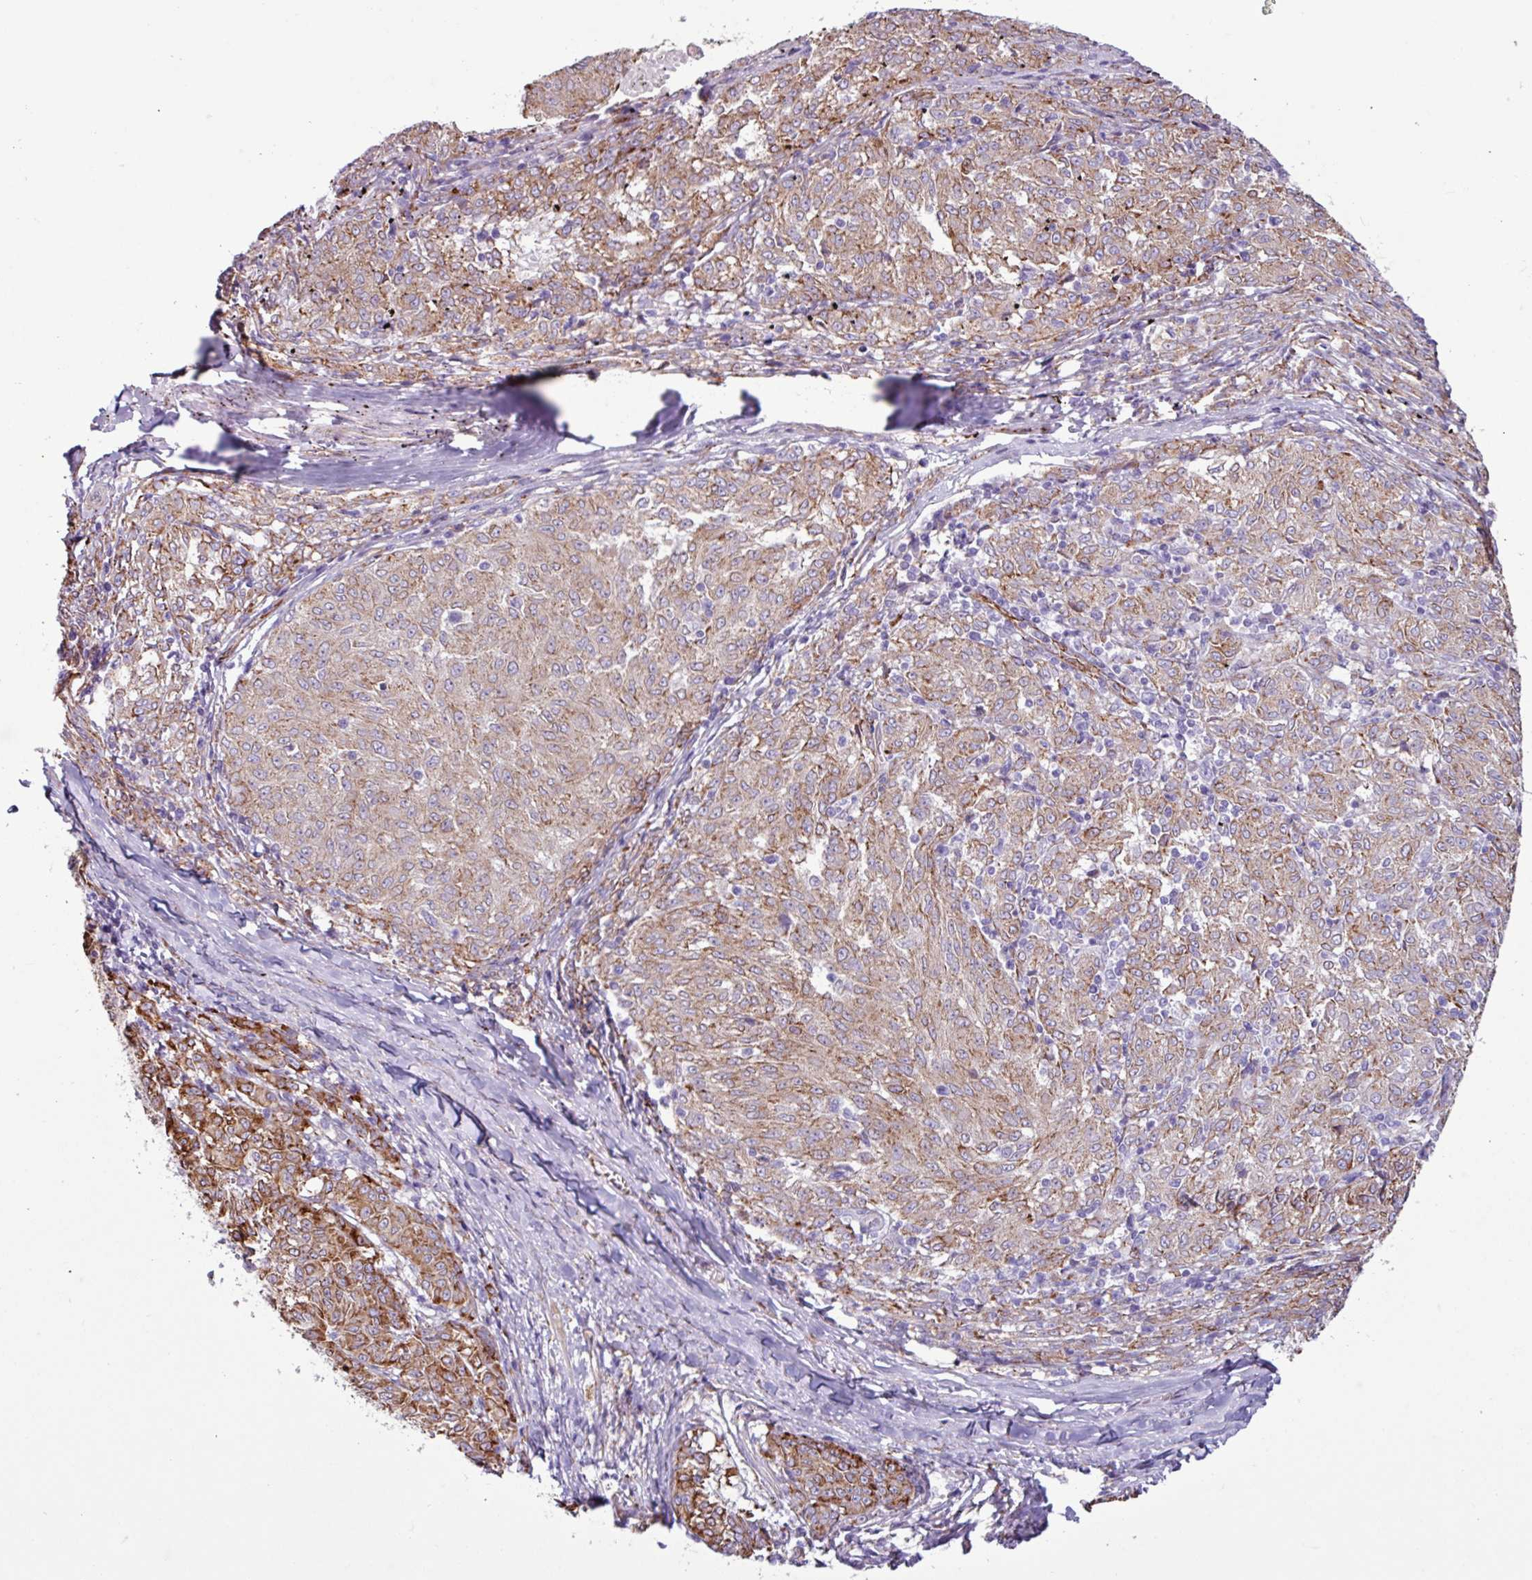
{"staining": {"intensity": "moderate", "quantity": ">75%", "location": "cytoplasmic/membranous"}, "tissue": "melanoma", "cell_type": "Tumor cells", "image_type": "cancer", "snomed": [{"axis": "morphology", "description": "Malignant melanoma, NOS"}, {"axis": "topography", "description": "Skin"}], "caption": "Immunohistochemistry histopathology image of melanoma stained for a protein (brown), which demonstrates medium levels of moderate cytoplasmic/membranous staining in about >75% of tumor cells.", "gene": "PPP1R35", "patient": {"sex": "female", "age": 72}}